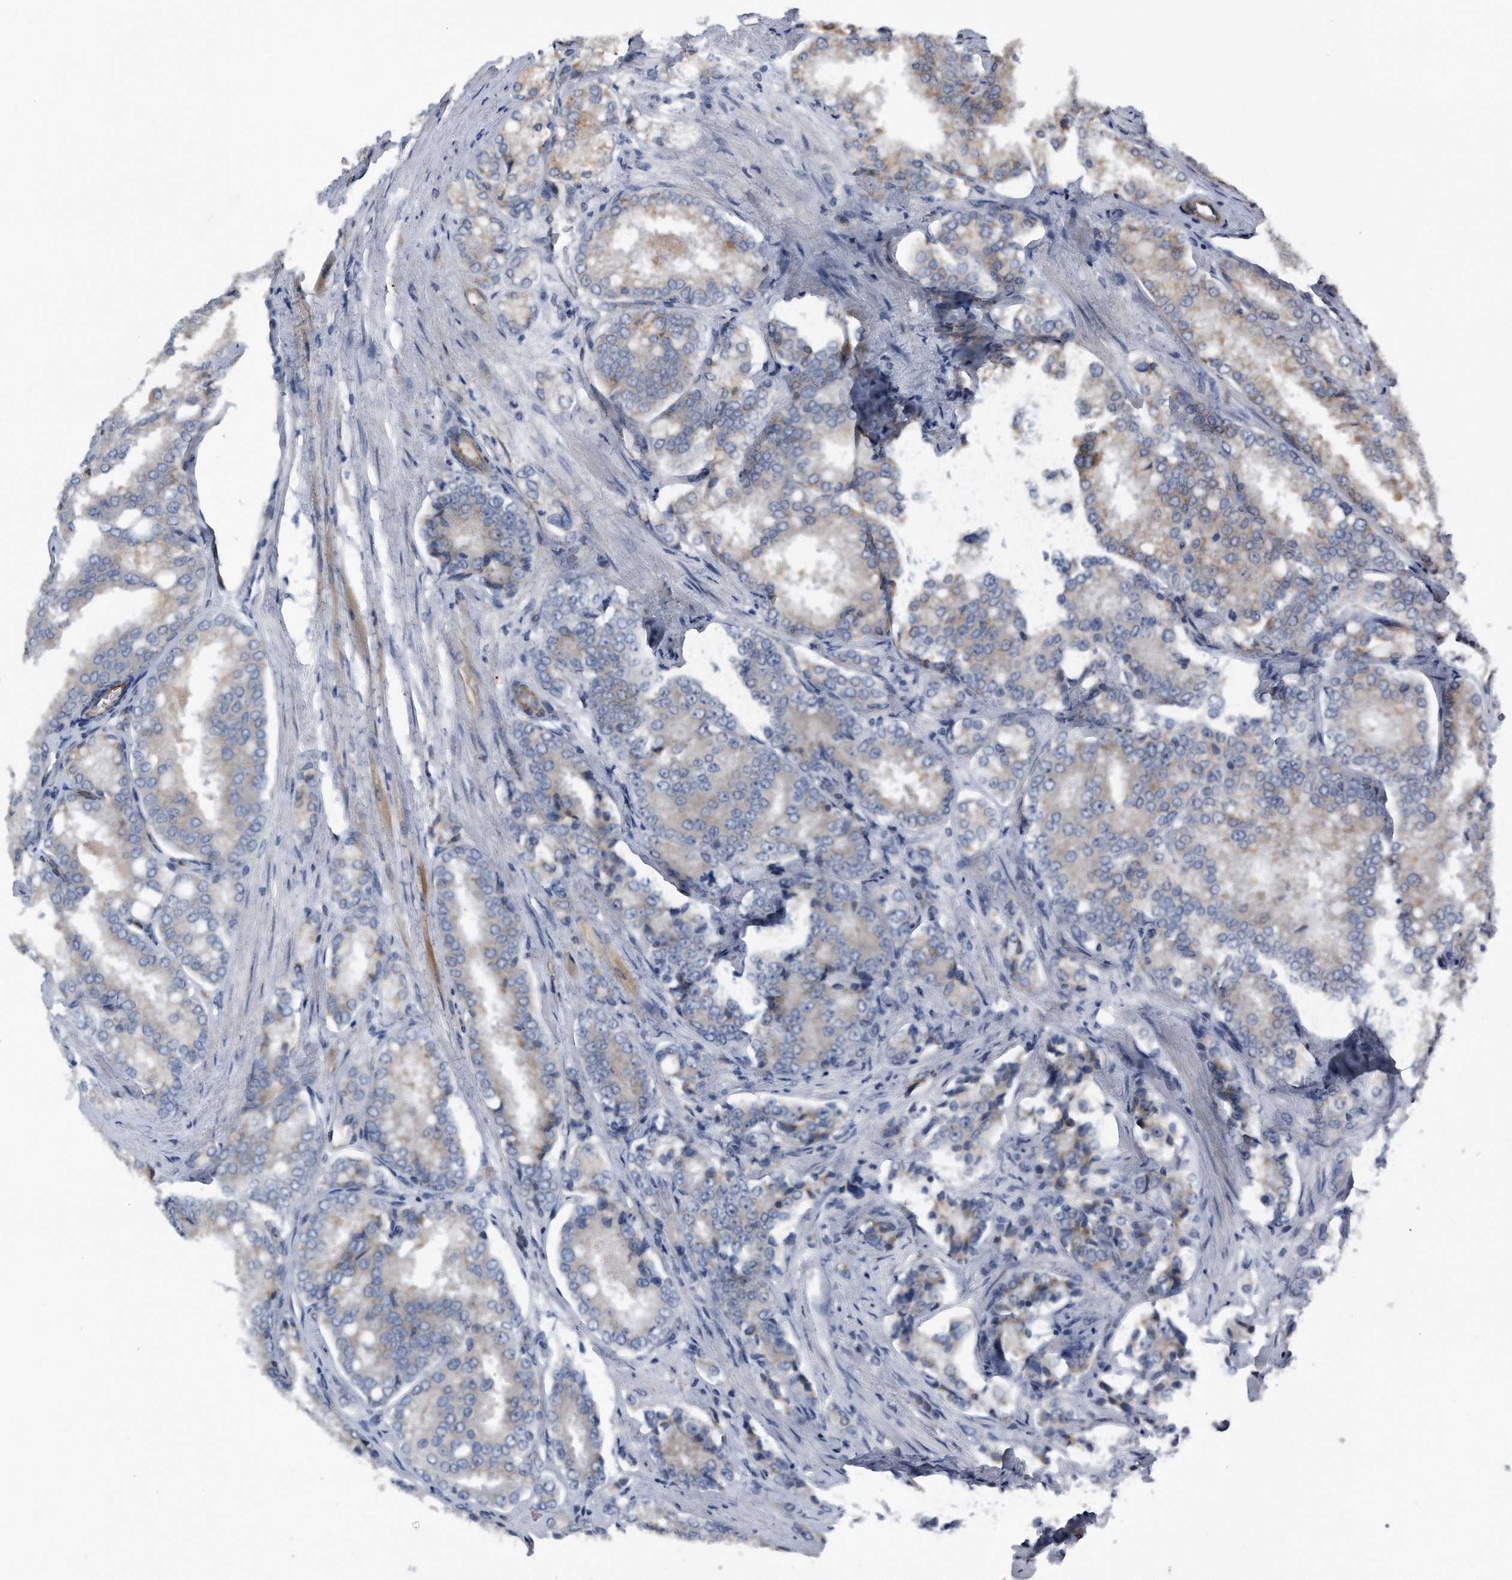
{"staining": {"intensity": "weak", "quantity": "<25%", "location": "cytoplasmic/membranous"}, "tissue": "prostate cancer", "cell_type": "Tumor cells", "image_type": "cancer", "snomed": [{"axis": "morphology", "description": "Adenocarcinoma, High grade"}, {"axis": "topography", "description": "Prostate"}], "caption": "A histopathology image of prostate high-grade adenocarcinoma stained for a protein exhibits no brown staining in tumor cells.", "gene": "LYRM4", "patient": {"sex": "male", "age": 50}}